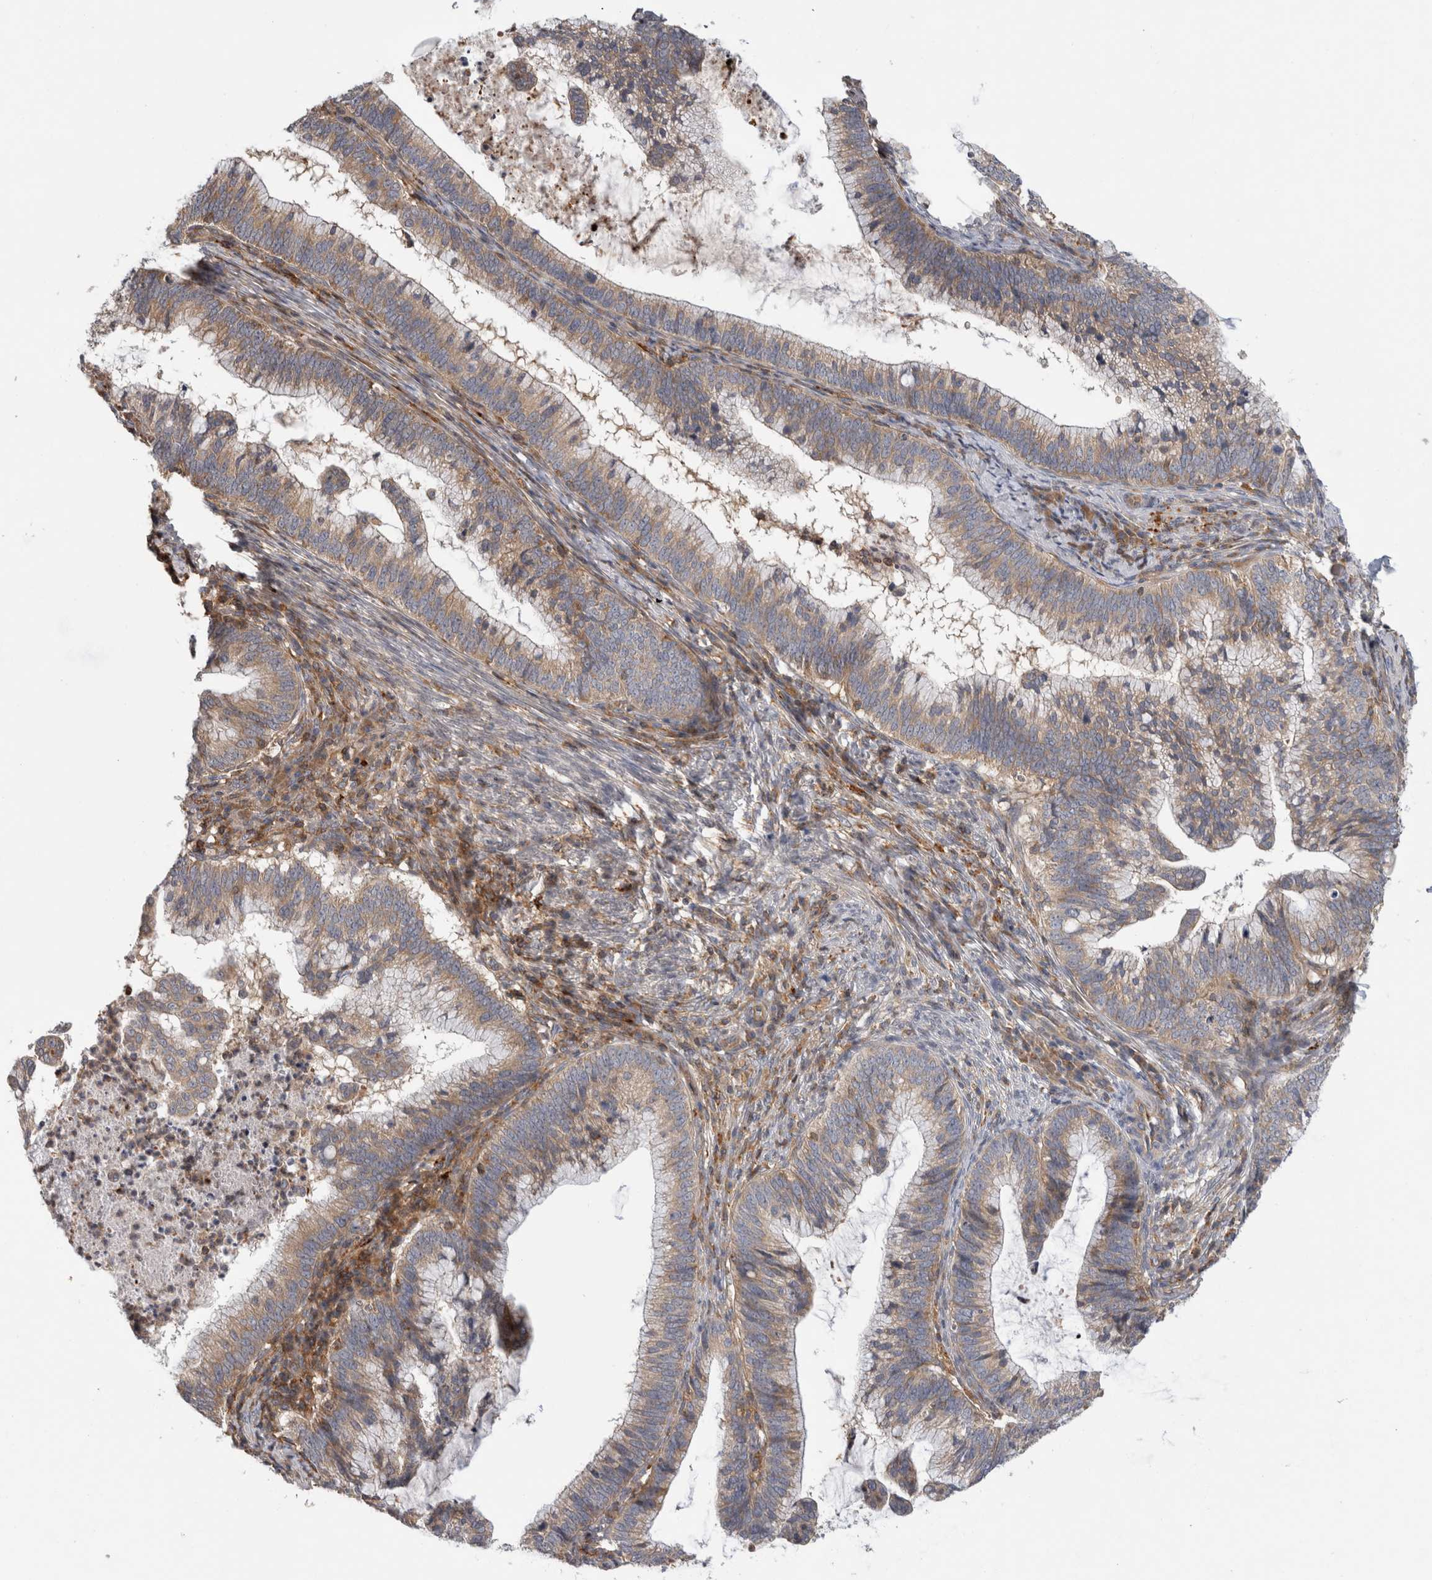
{"staining": {"intensity": "moderate", "quantity": ">75%", "location": "cytoplasmic/membranous"}, "tissue": "cervical cancer", "cell_type": "Tumor cells", "image_type": "cancer", "snomed": [{"axis": "morphology", "description": "Adenocarcinoma, NOS"}, {"axis": "topography", "description": "Cervix"}], "caption": "This is a histology image of immunohistochemistry staining of cervical adenocarcinoma, which shows moderate expression in the cytoplasmic/membranous of tumor cells.", "gene": "GRIK2", "patient": {"sex": "female", "age": 36}}